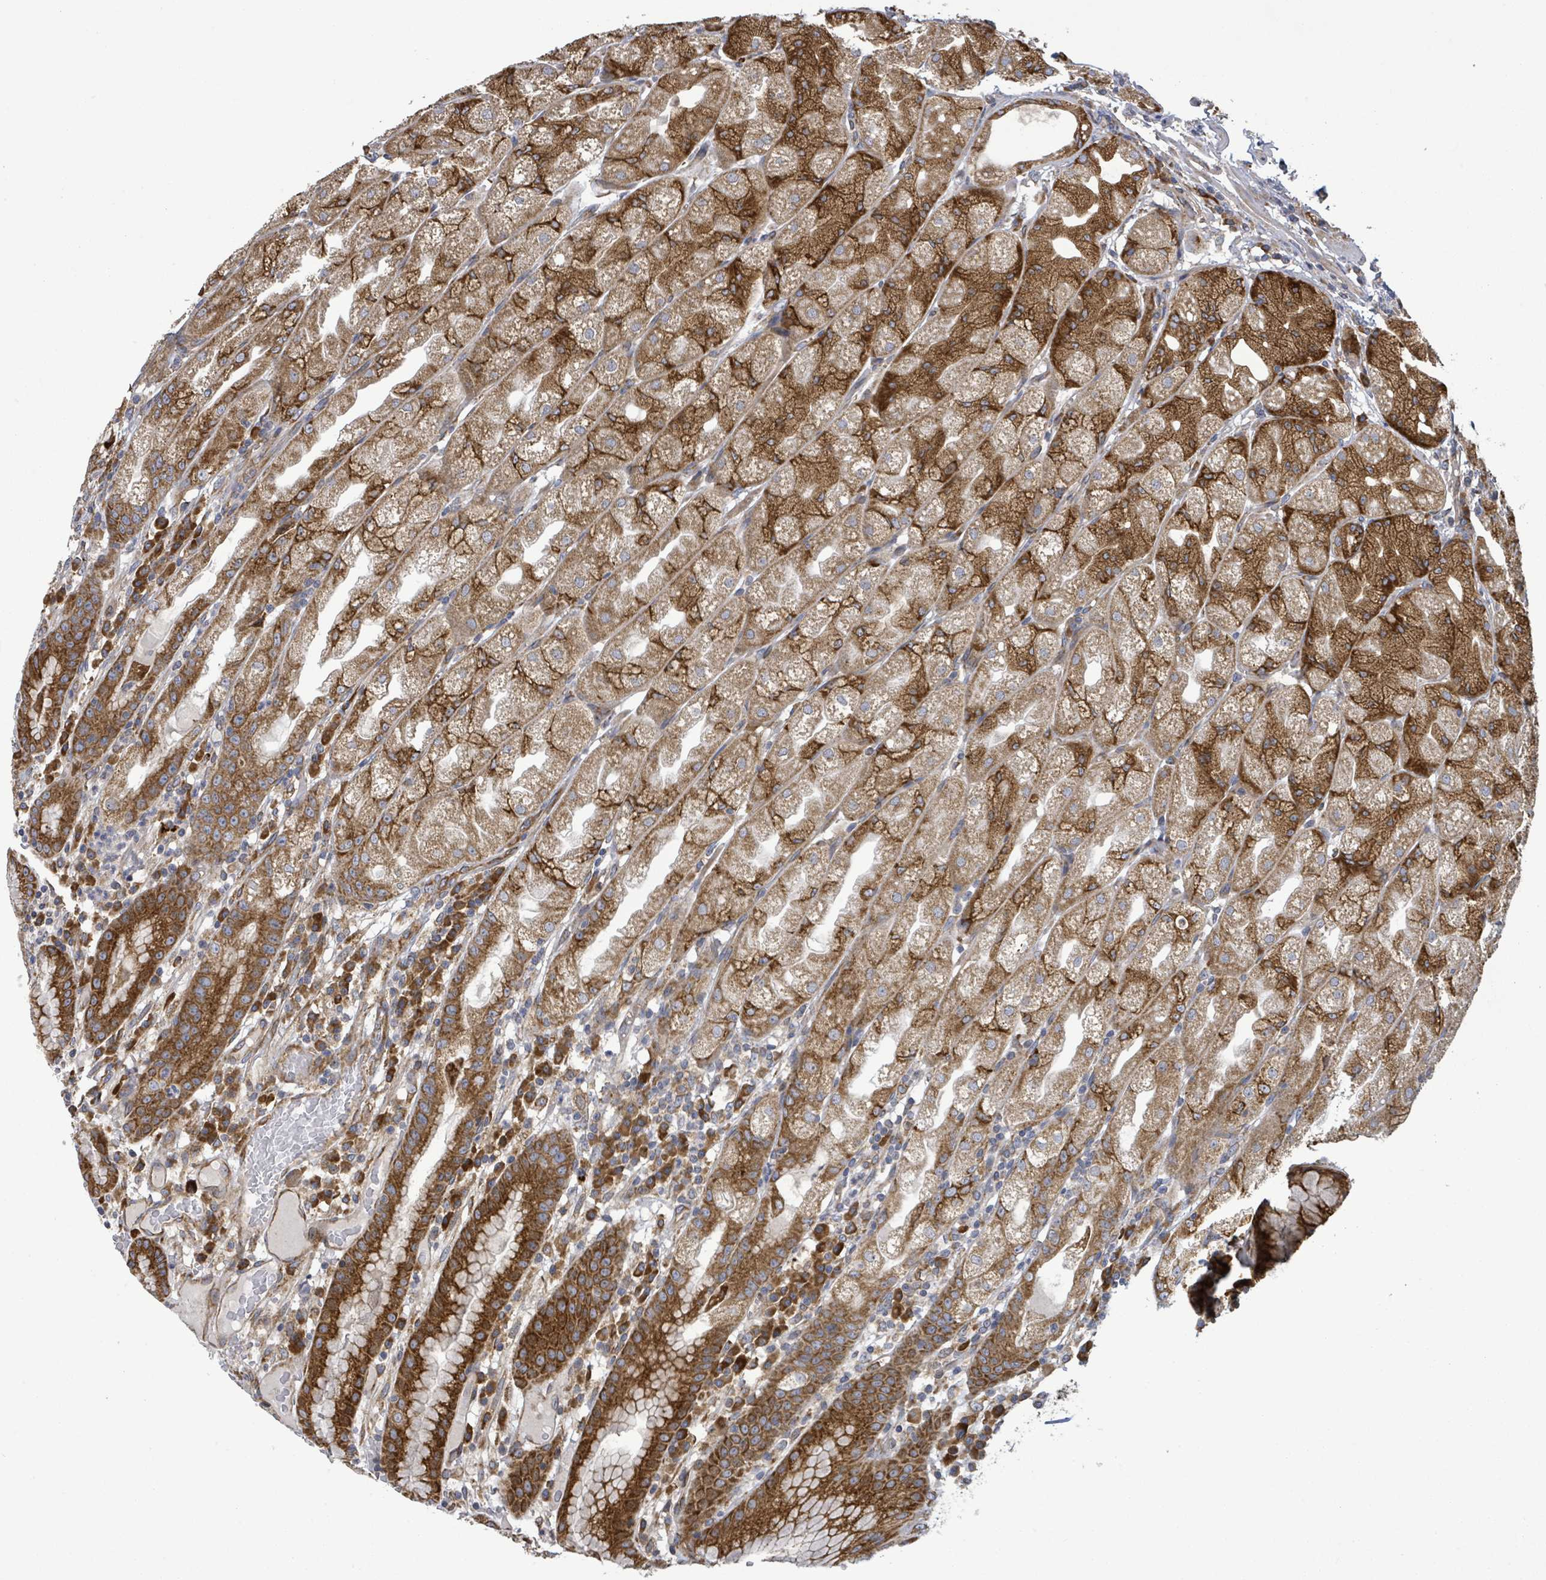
{"staining": {"intensity": "strong", "quantity": ">75%", "location": "cytoplasmic/membranous"}, "tissue": "stomach", "cell_type": "Glandular cells", "image_type": "normal", "snomed": [{"axis": "morphology", "description": "Normal tissue, NOS"}, {"axis": "topography", "description": "Stomach, upper"}], "caption": "Immunohistochemical staining of unremarkable stomach exhibits high levels of strong cytoplasmic/membranous positivity in about >75% of glandular cells.", "gene": "NOMO1", "patient": {"sex": "male", "age": 52}}